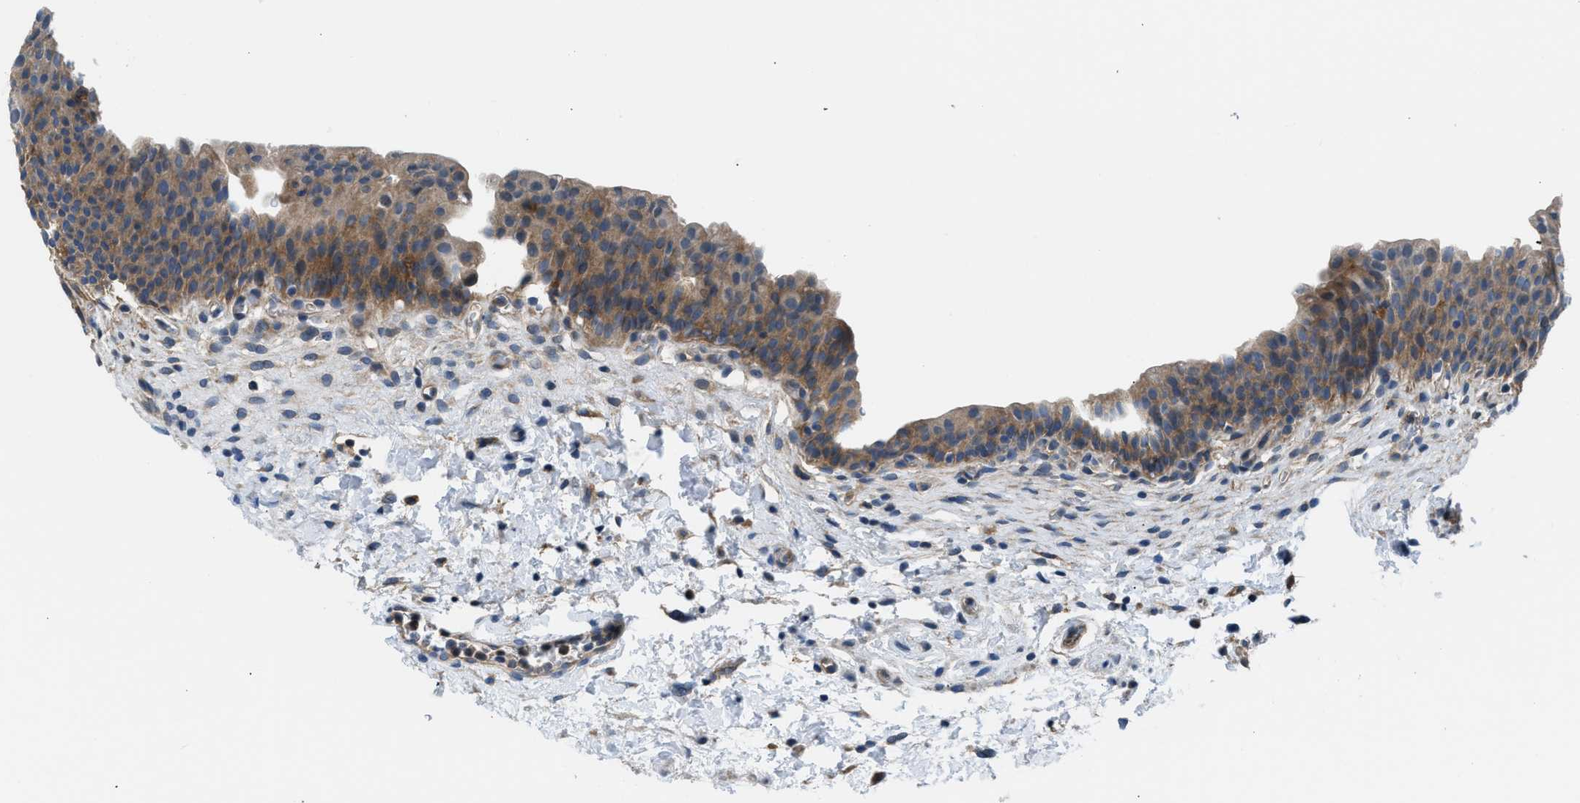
{"staining": {"intensity": "moderate", "quantity": ">75%", "location": "cytoplasmic/membranous"}, "tissue": "urinary bladder", "cell_type": "Urothelial cells", "image_type": "normal", "snomed": [{"axis": "morphology", "description": "Normal tissue, NOS"}, {"axis": "topography", "description": "Urinary bladder"}], "caption": "Moderate cytoplasmic/membranous protein positivity is appreciated in approximately >75% of urothelial cells in urinary bladder. The staining was performed using DAB, with brown indicating positive protein expression. Nuclei are stained blue with hematoxylin.", "gene": "LPIN2", "patient": {"sex": "male", "age": 37}}